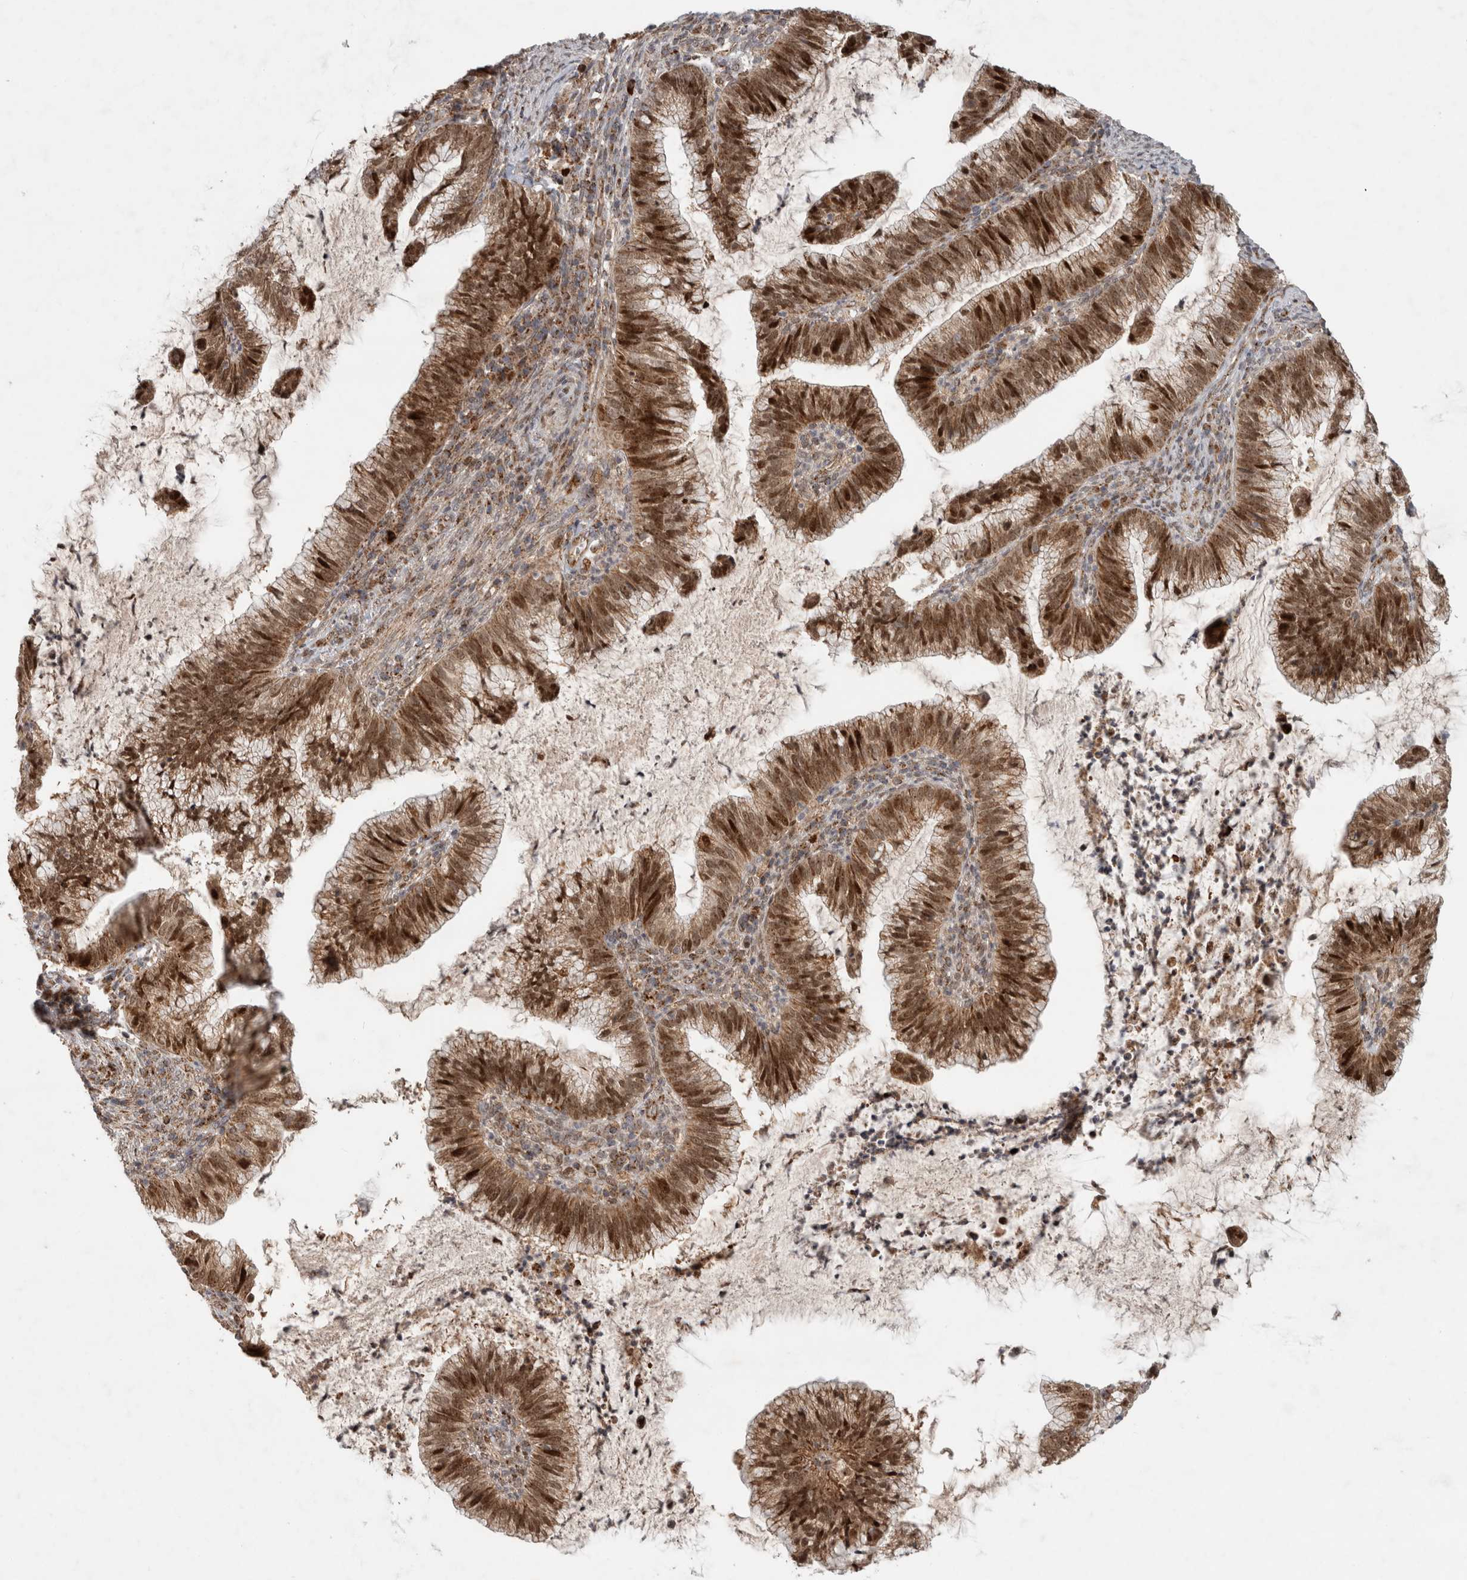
{"staining": {"intensity": "moderate", "quantity": ">75%", "location": "cytoplasmic/membranous,nuclear"}, "tissue": "cervical cancer", "cell_type": "Tumor cells", "image_type": "cancer", "snomed": [{"axis": "morphology", "description": "Adenocarcinoma, NOS"}, {"axis": "topography", "description": "Cervix"}], "caption": "Brown immunohistochemical staining in cervical cancer (adenocarcinoma) displays moderate cytoplasmic/membranous and nuclear staining in about >75% of tumor cells.", "gene": "INSRR", "patient": {"sex": "female", "age": 36}}